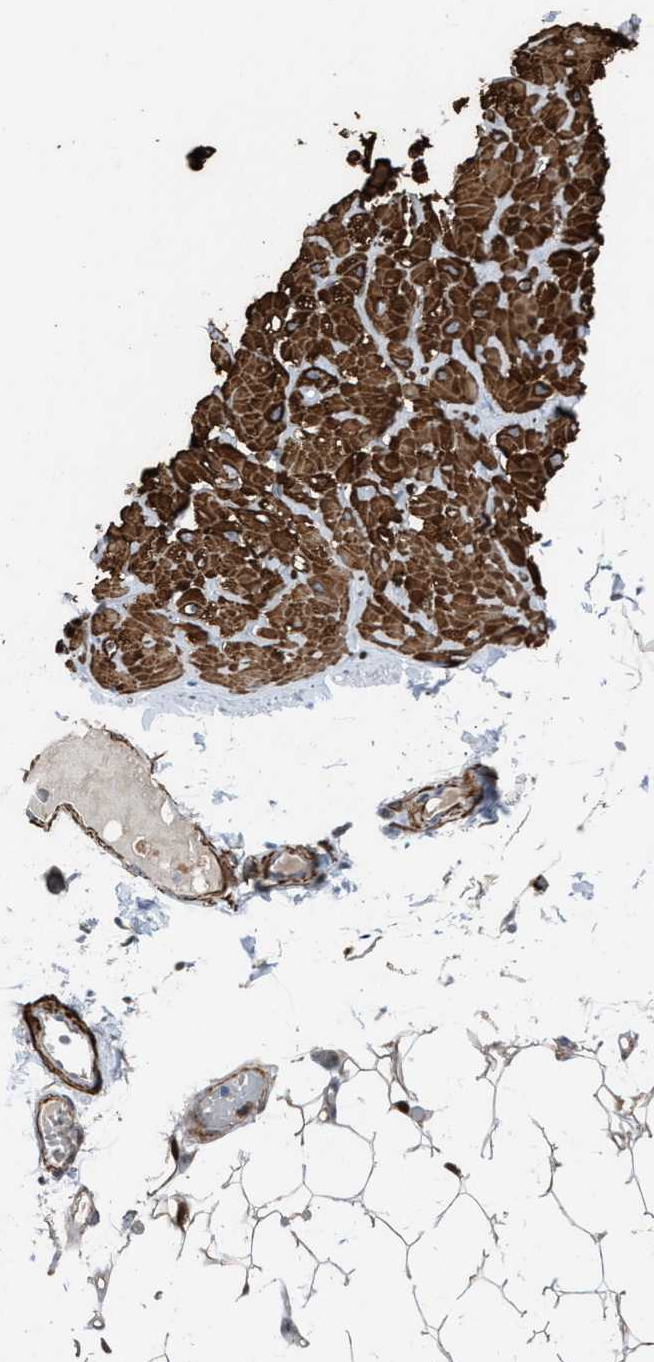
{"staining": {"intensity": "moderate", "quantity": ">75%", "location": "cytoplasmic/membranous"}, "tissue": "adipose tissue", "cell_type": "Adipocytes", "image_type": "normal", "snomed": [{"axis": "morphology", "description": "Normal tissue, NOS"}, {"axis": "topography", "description": "Adipose tissue"}, {"axis": "topography", "description": "Vascular tissue"}, {"axis": "topography", "description": "Peripheral nerve tissue"}], "caption": "Benign adipose tissue exhibits moderate cytoplasmic/membranous expression in approximately >75% of adipocytes, visualized by immunohistochemistry.", "gene": "NQO2", "patient": {"sex": "male", "age": 25}}